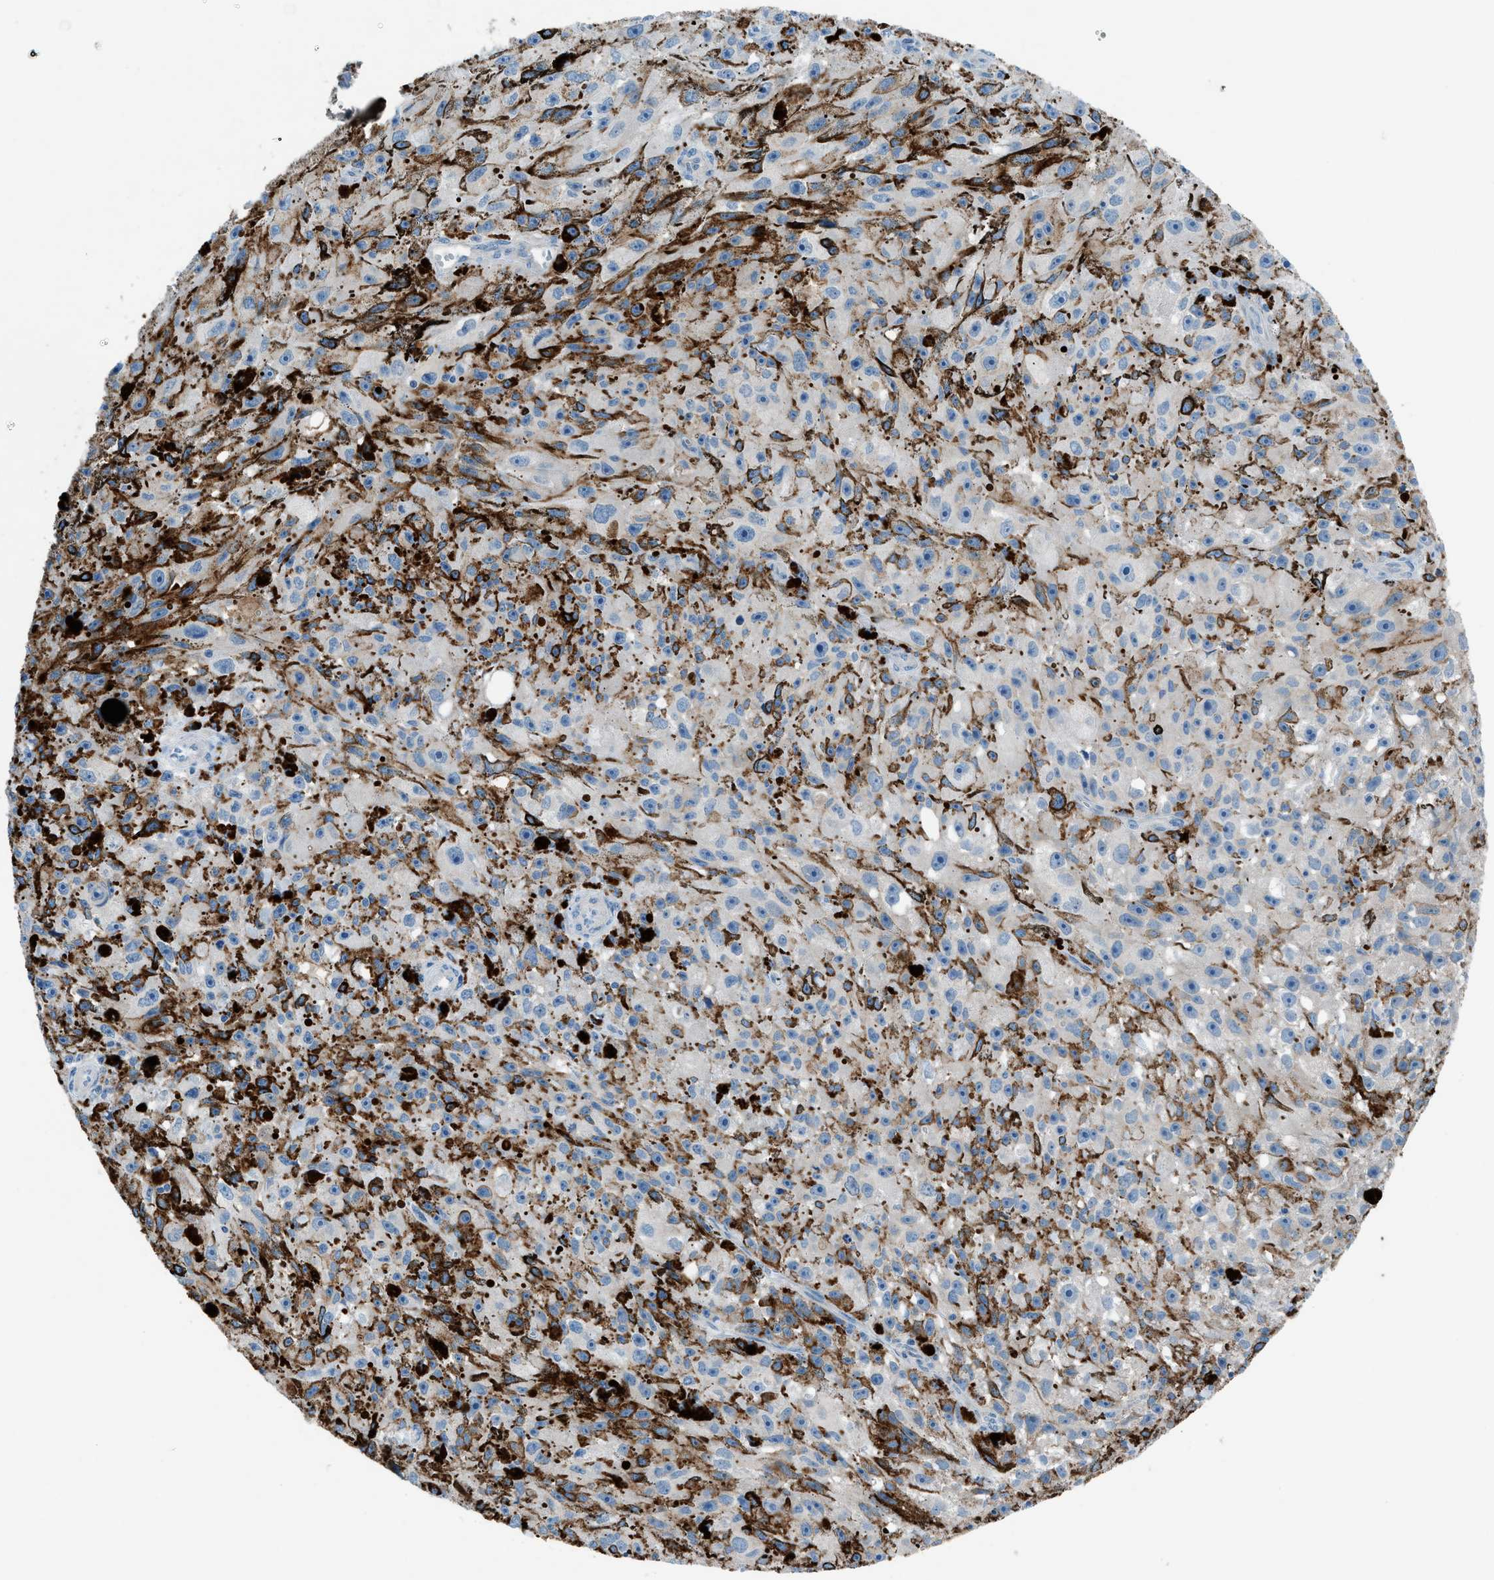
{"staining": {"intensity": "moderate", "quantity": ">75%", "location": "cytoplasmic/membranous"}, "tissue": "melanoma", "cell_type": "Tumor cells", "image_type": "cancer", "snomed": [{"axis": "morphology", "description": "Malignant melanoma, NOS"}, {"axis": "topography", "description": "Skin"}], "caption": "IHC histopathology image of malignant melanoma stained for a protein (brown), which demonstrates medium levels of moderate cytoplasmic/membranous expression in approximately >75% of tumor cells.", "gene": "C5AR2", "patient": {"sex": "female", "age": 104}}